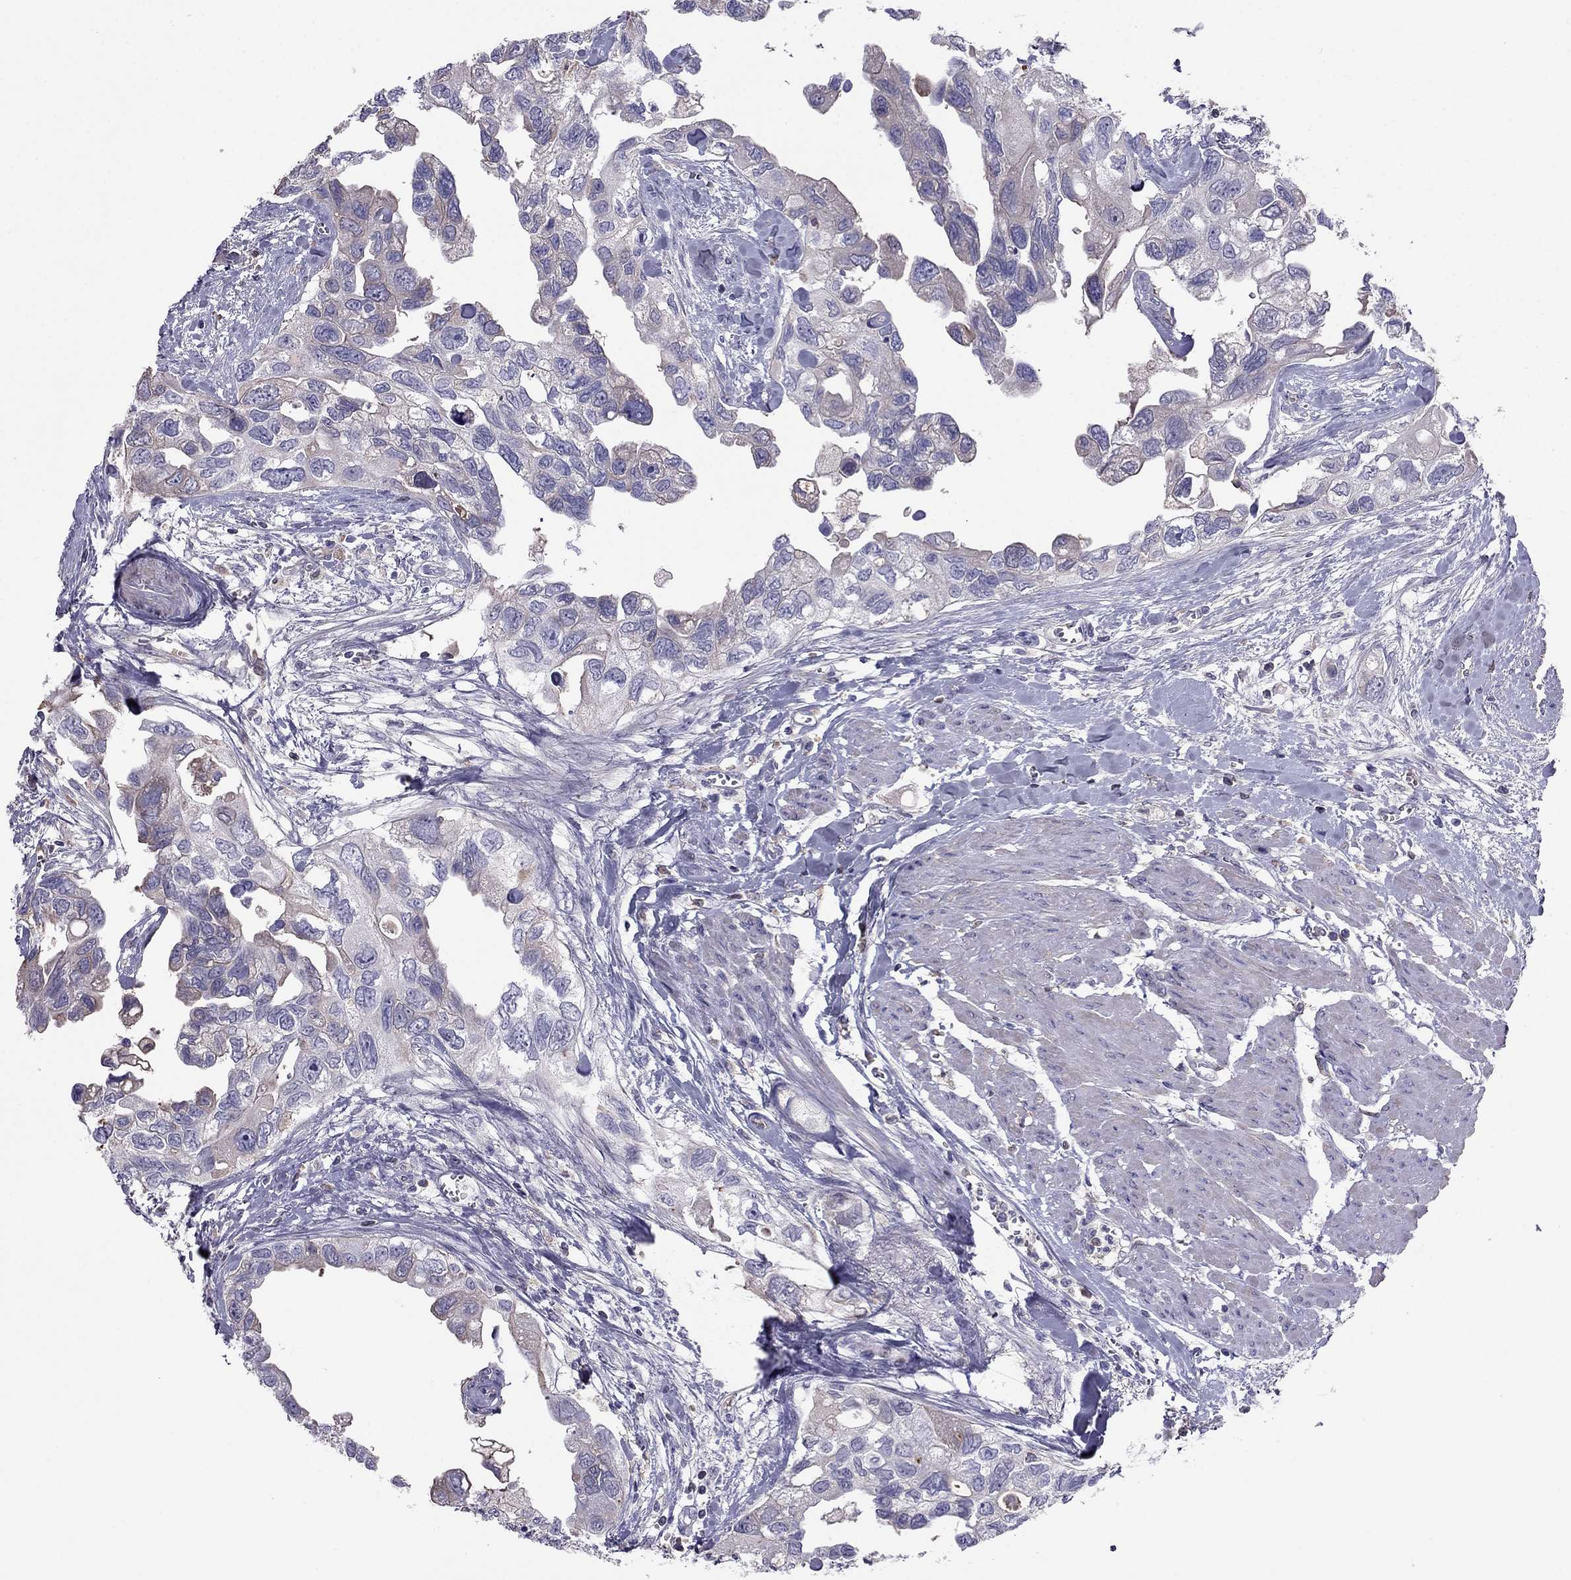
{"staining": {"intensity": "negative", "quantity": "none", "location": "none"}, "tissue": "urothelial cancer", "cell_type": "Tumor cells", "image_type": "cancer", "snomed": [{"axis": "morphology", "description": "Urothelial carcinoma, High grade"}, {"axis": "topography", "description": "Urinary bladder"}], "caption": "DAB (3,3'-diaminobenzidine) immunohistochemical staining of high-grade urothelial carcinoma displays no significant positivity in tumor cells.", "gene": "TBC1D21", "patient": {"sex": "male", "age": 59}}